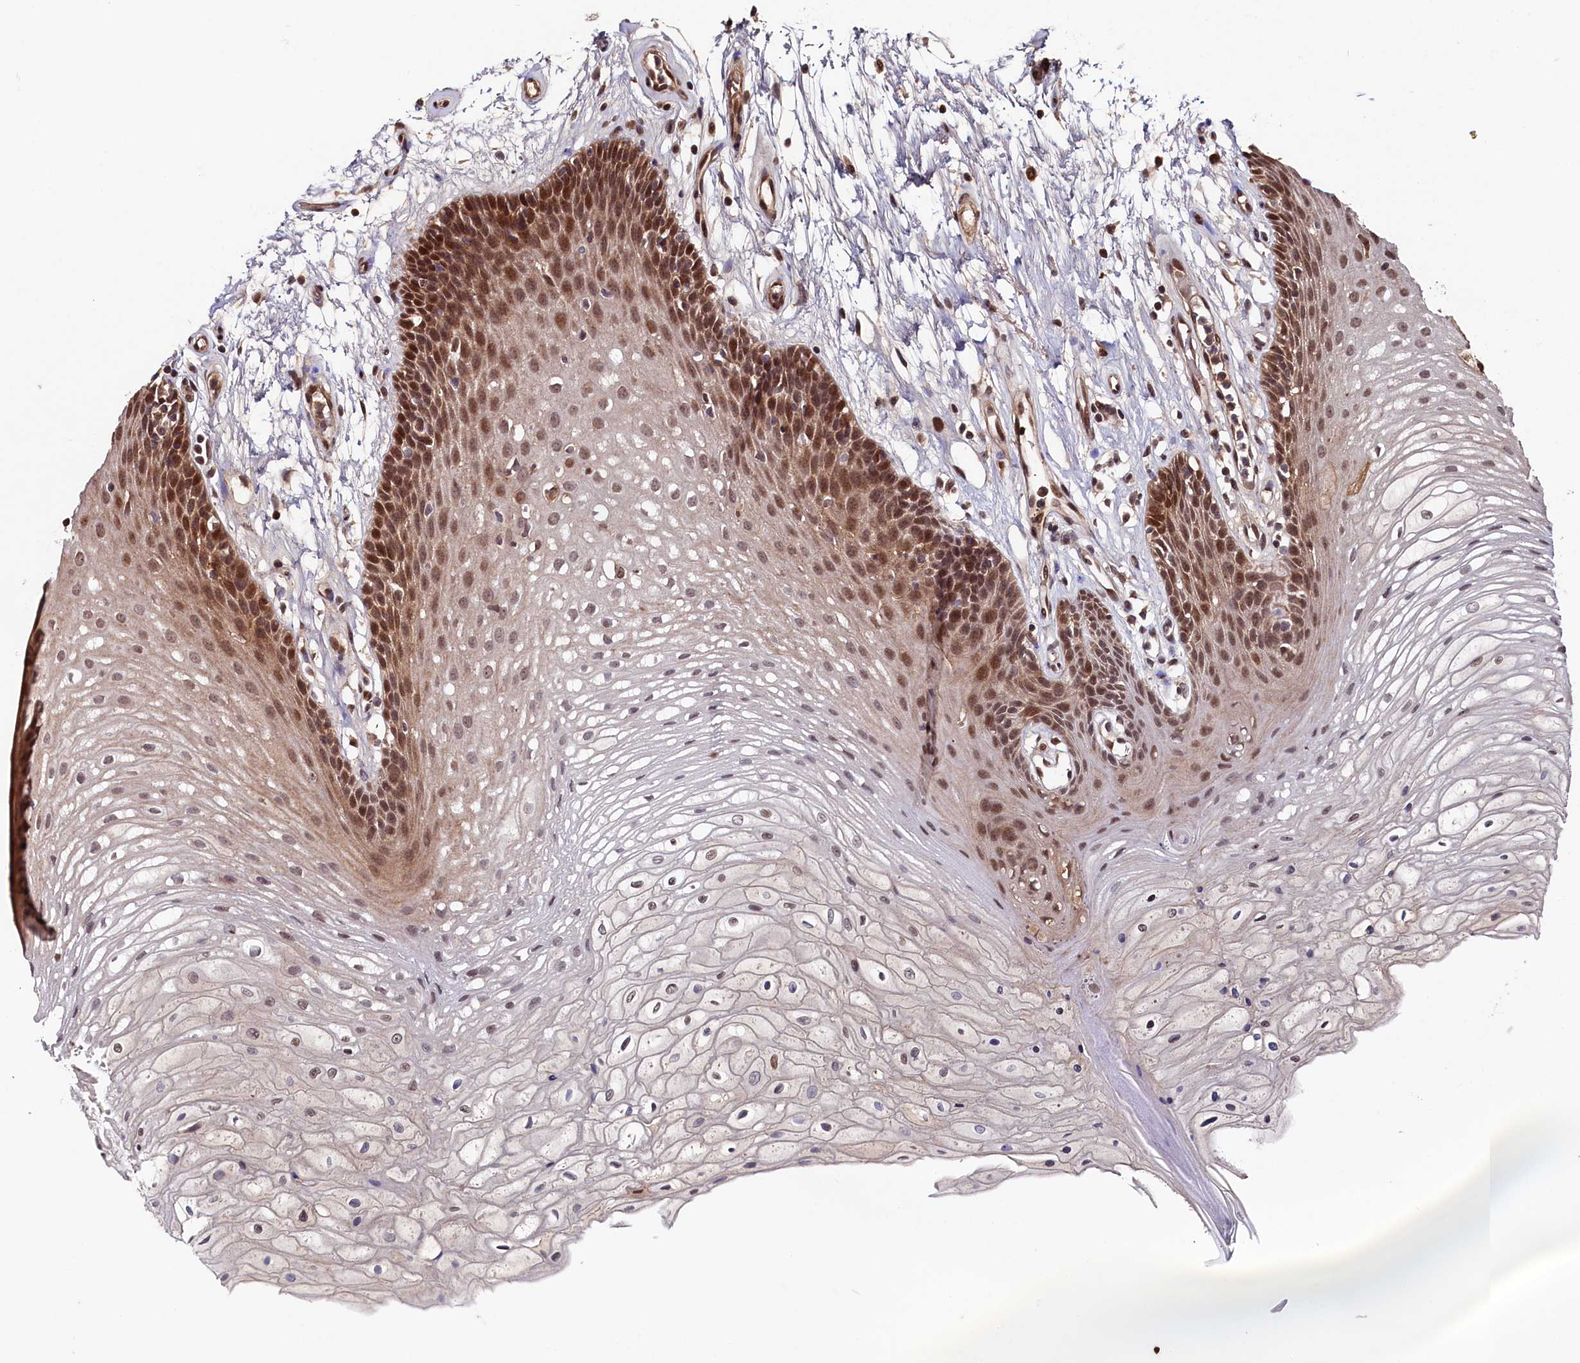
{"staining": {"intensity": "strong", "quantity": ">75%", "location": "cytoplasmic/membranous,nuclear"}, "tissue": "oral mucosa", "cell_type": "Squamous epithelial cells", "image_type": "normal", "snomed": [{"axis": "morphology", "description": "Normal tissue, NOS"}, {"axis": "topography", "description": "Oral tissue"}], "caption": "Brown immunohistochemical staining in benign oral mucosa demonstrates strong cytoplasmic/membranous,nuclear staining in approximately >75% of squamous epithelial cells.", "gene": "CLPX", "patient": {"sex": "female", "age": 80}}